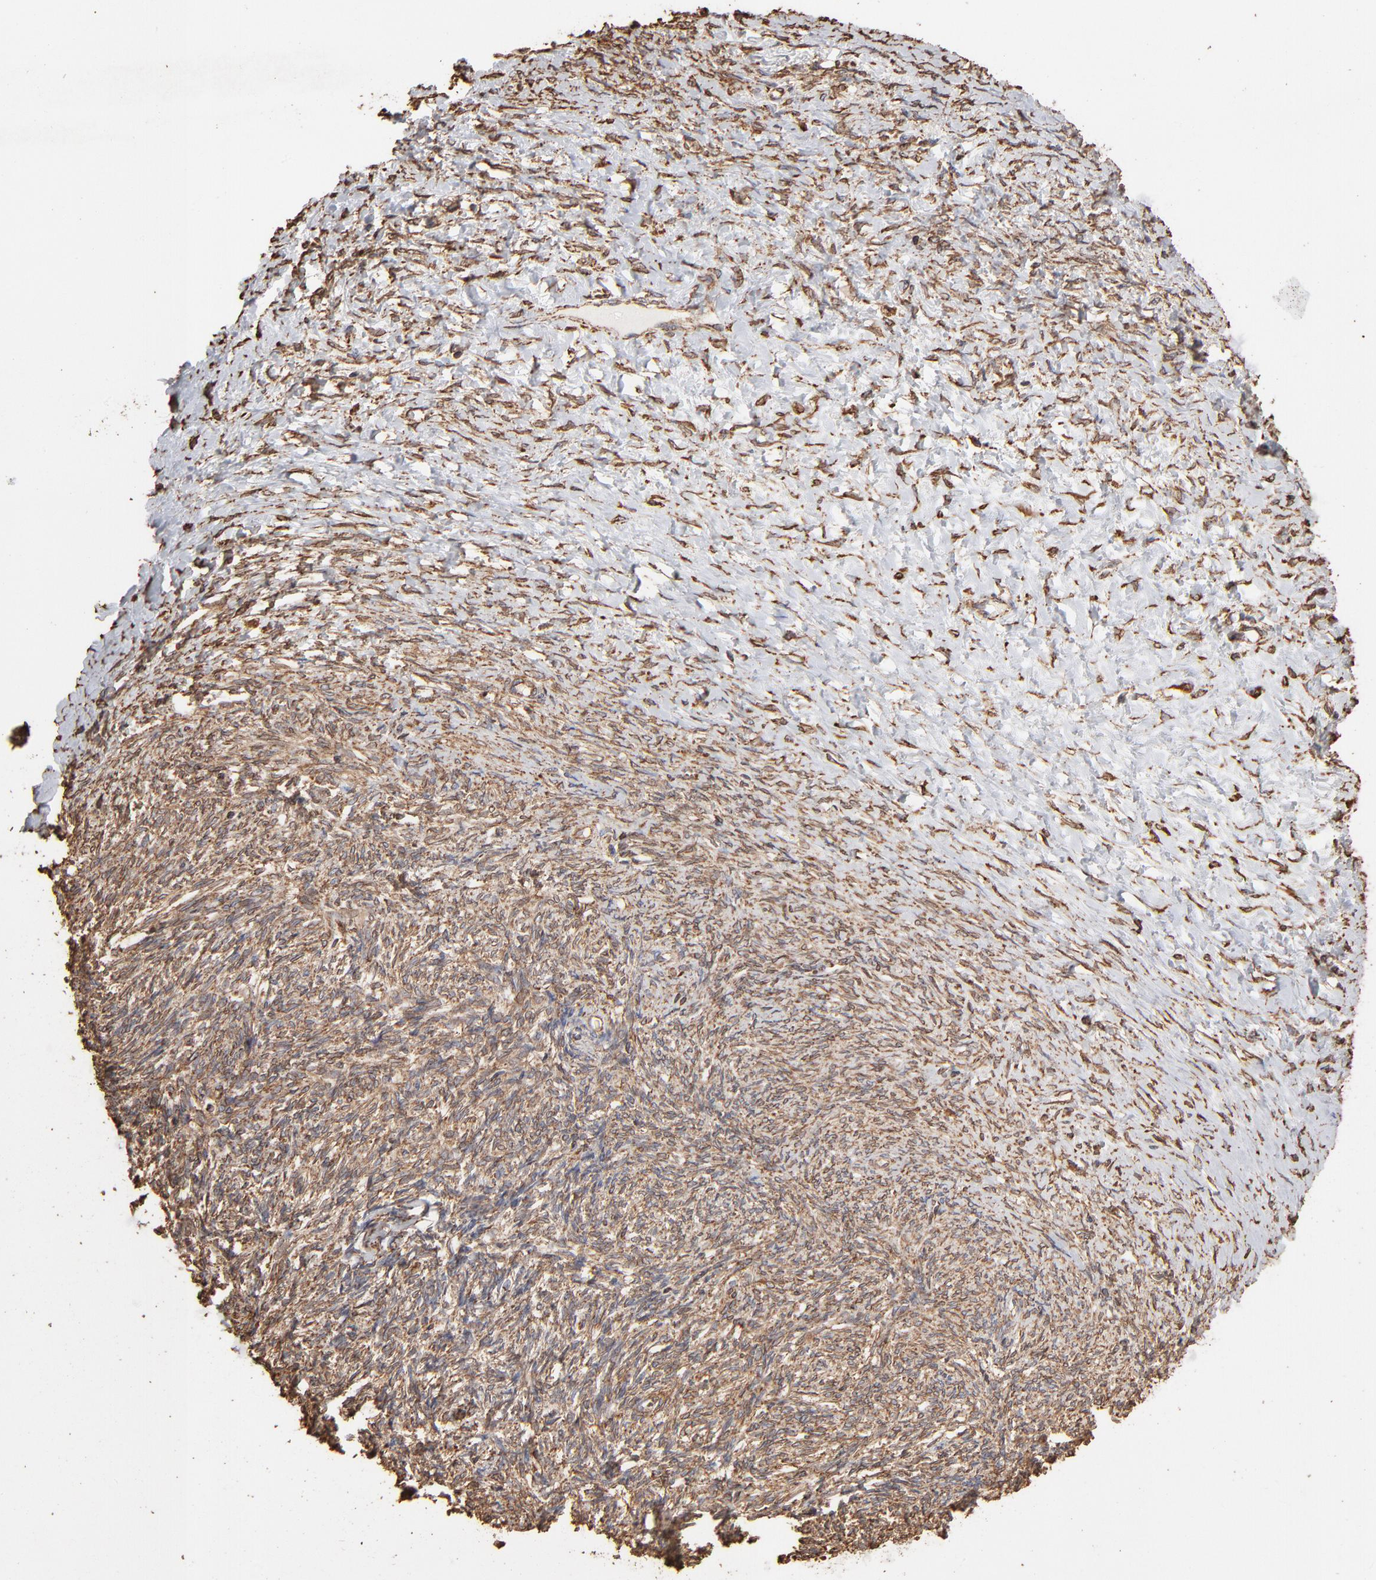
{"staining": {"intensity": "moderate", "quantity": ">75%", "location": "cytoplasmic/membranous"}, "tissue": "ovarian cancer", "cell_type": "Tumor cells", "image_type": "cancer", "snomed": [{"axis": "morphology", "description": "Normal tissue, NOS"}, {"axis": "morphology", "description": "Cystadenocarcinoma, serous, NOS"}, {"axis": "topography", "description": "Ovary"}], "caption": "Moderate cytoplasmic/membranous protein positivity is appreciated in about >75% of tumor cells in ovarian serous cystadenocarcinoma.", "gene": "PDIA3", "patient": {"sex": "female", "age": 62}}